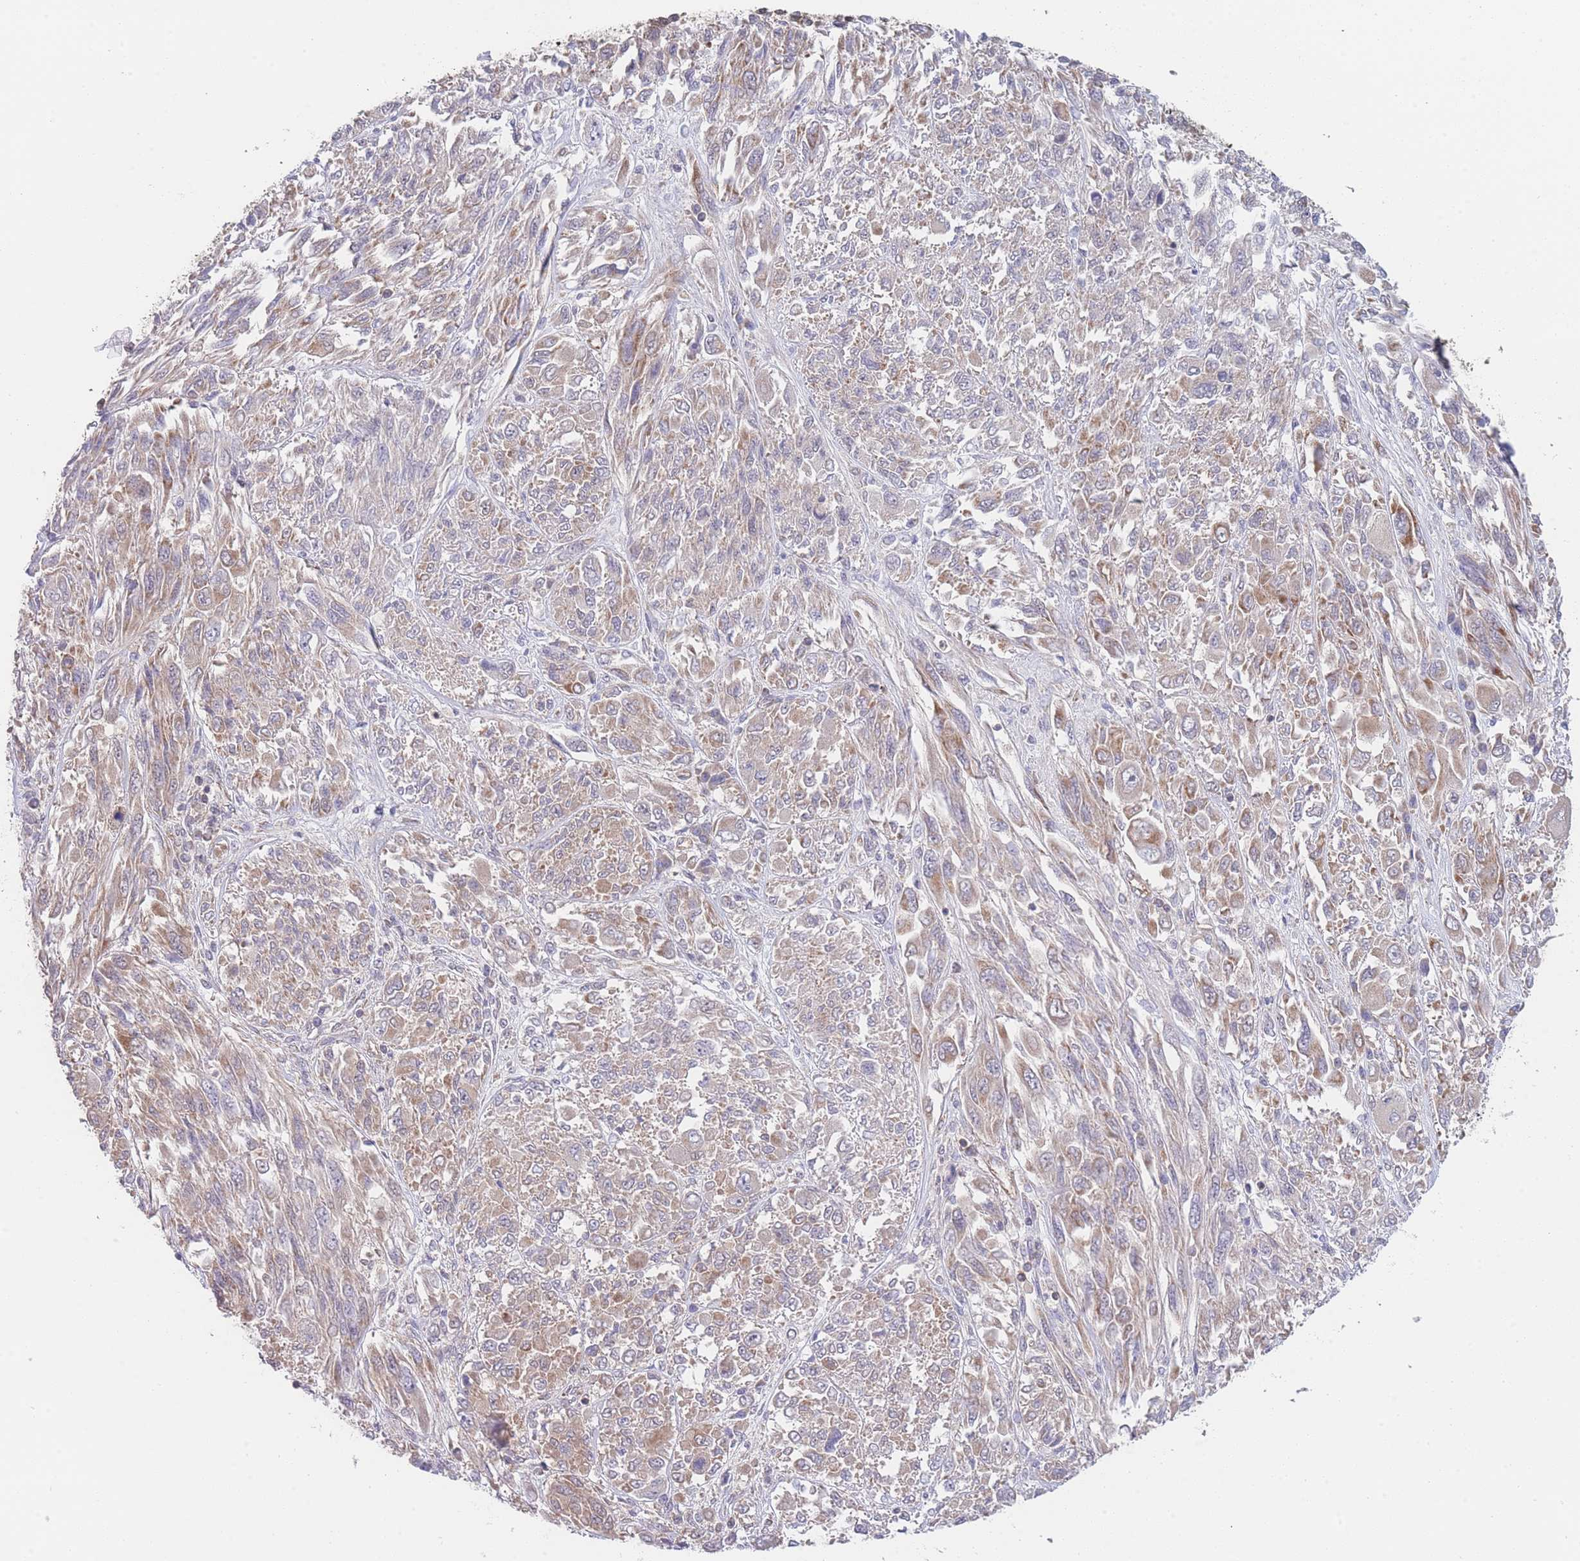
{"staining": {"intensity": "weak", "quantity": ">75%", "location": "cytoplasmic/membranous"}, "tissue": "melanoma", "cell_type": "Tumor cells", "image_type": "cancer", "snomed": [{"axis": "morphology", "description": "Malignant melanoma, NOS"}, {"axis": "topography", "description": "Skin"}], "caption": "Weak cytoplasmic/membranous positivity for a protein is identified in approximately >75% of tumor cells of melanoma using IHC.", "gene": "MRPS18B", "patient": {"sex": "female", "age": 91}}